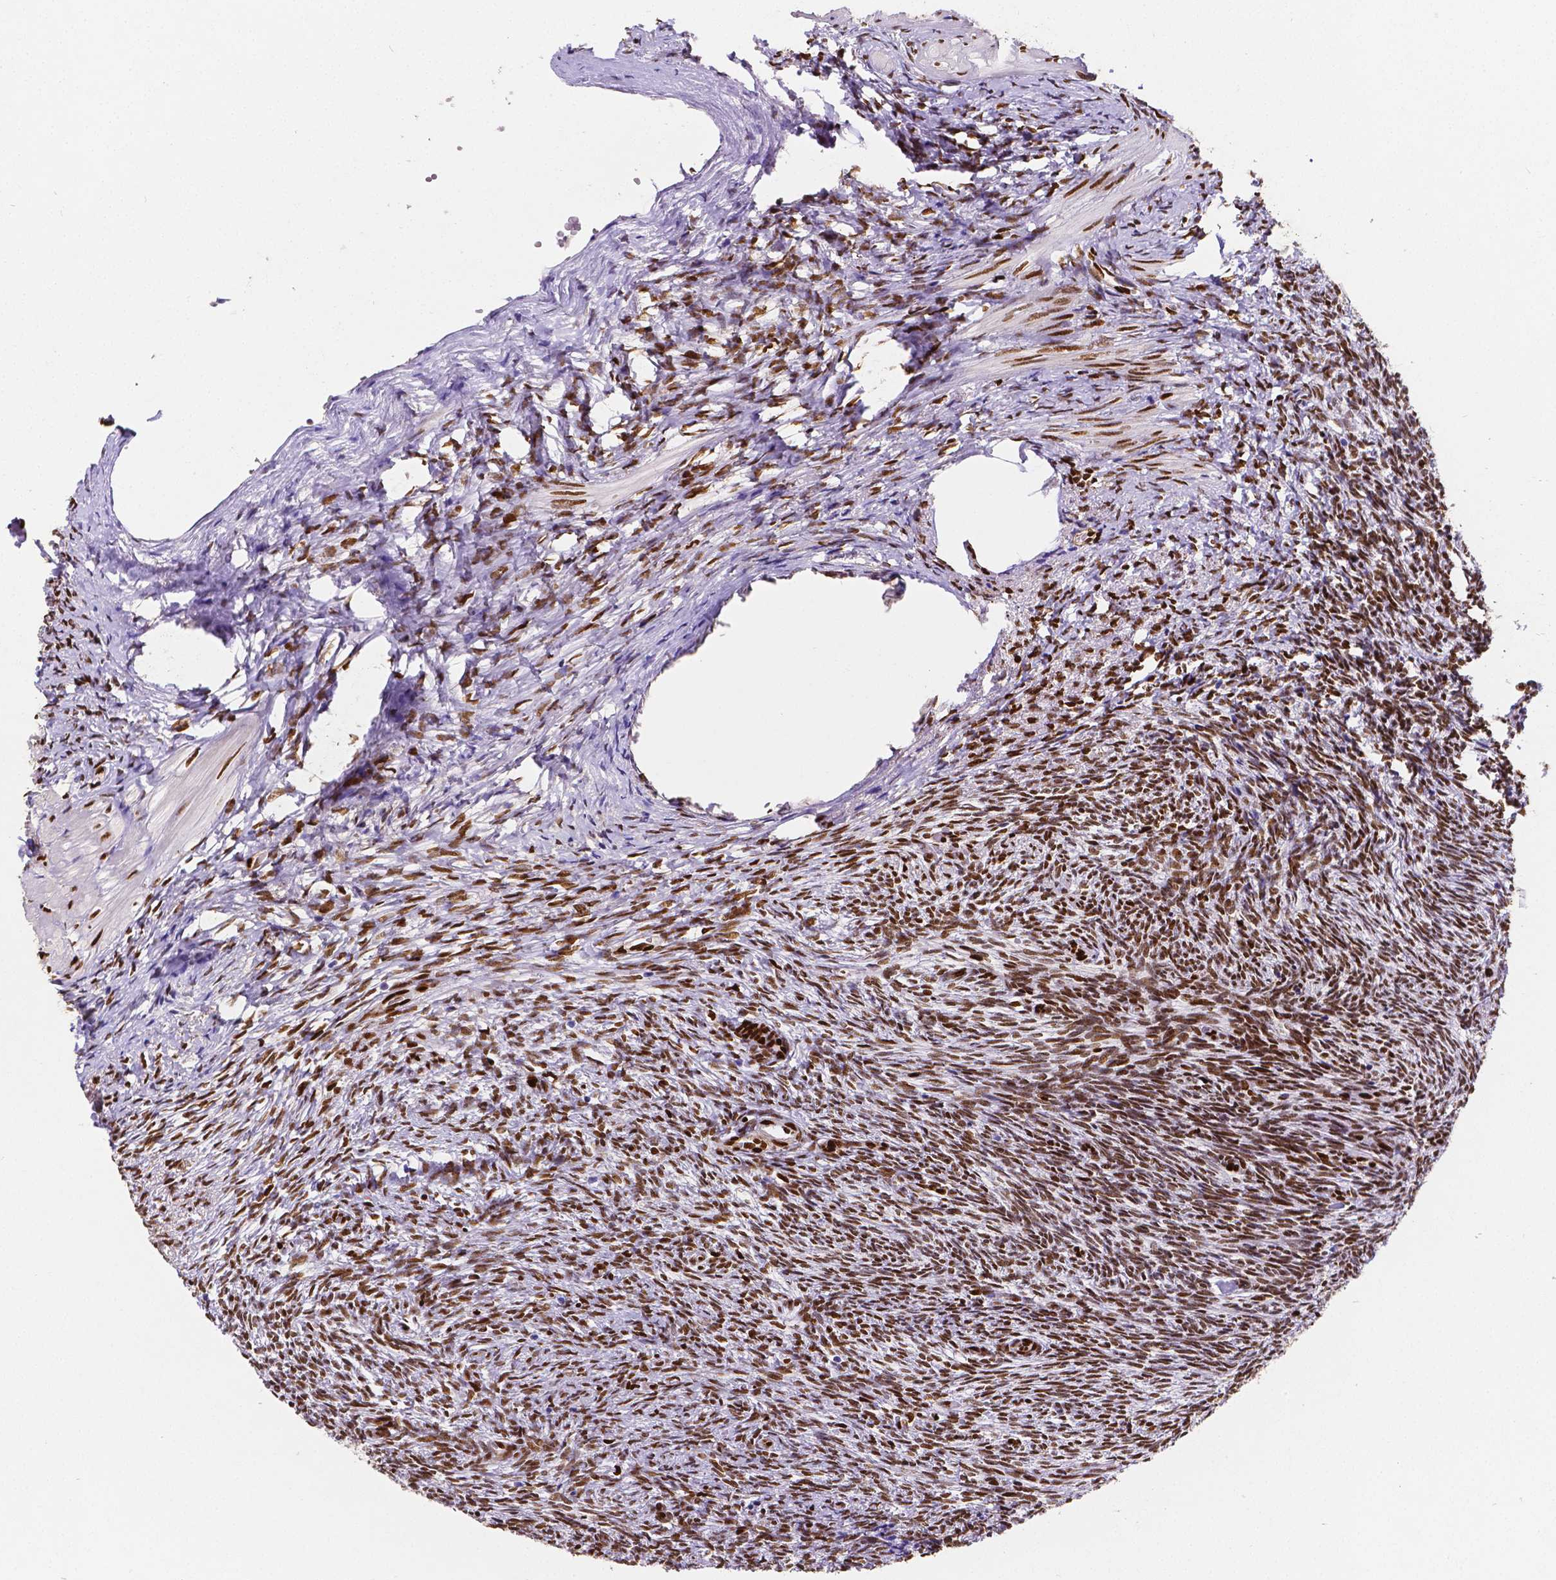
{"staining": {"intensity": "strong", "quantity": ">75%", "location": "nuclear"}, "tissue": "ovary", "cell_type": "Ovarian stroma cells", "image_type": "normal", "snomed": [{"axis": "morphology", "description": "Normal tissue, NOS"}, {"axis": "topography", "description": "Ovary"}], "caption": "Immunohistochemical staining of benign ovary displays high levels of strong nuclear expression in about >75% of ovarian stroma cells. (DAB (3,3'-diaminobenzidine) IHC, brown staining for protein, blue staining for nuclei).", "gene": "MEF2C", "patient": {"sex": "female", "age": 46}}